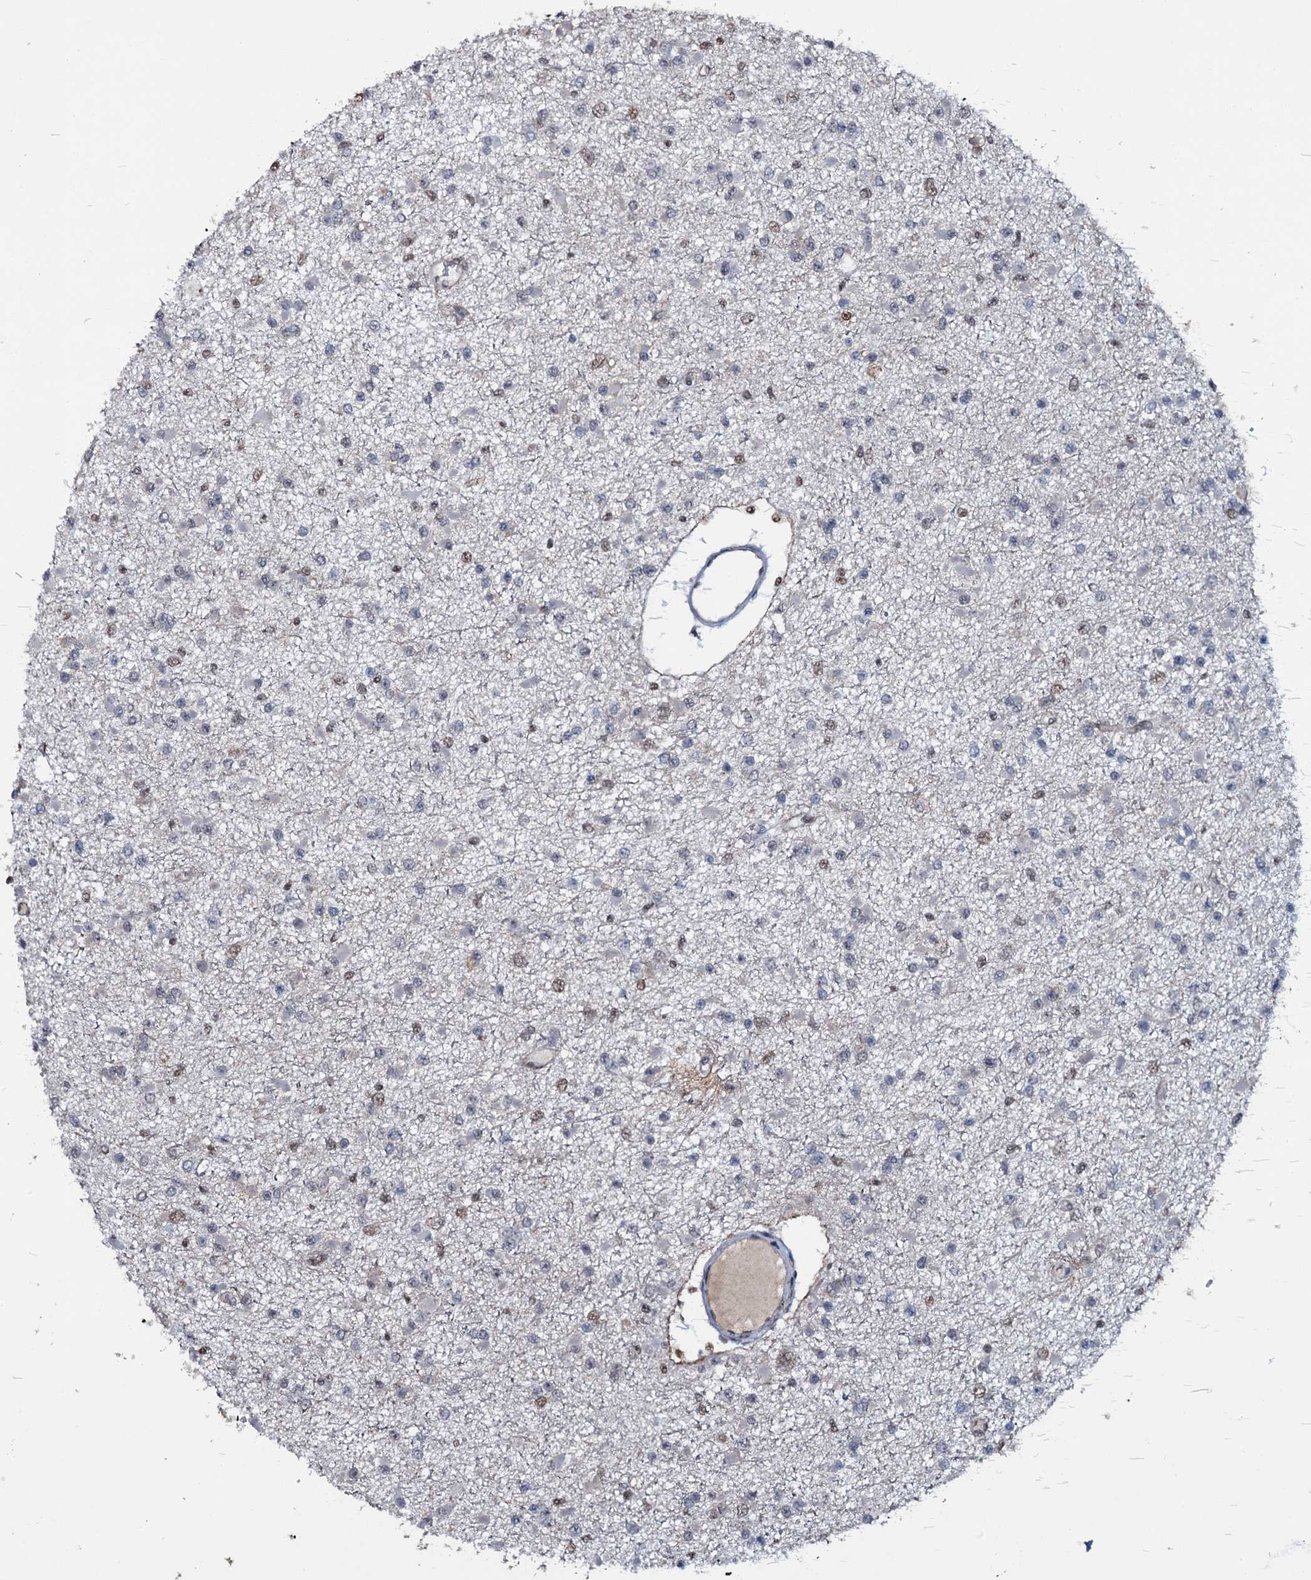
{"staining": {"intensity": "weak", "quantity": "<25%", "location": "nuclear"}, "tissue": "glioma", "cell_type": "Tumor cells", "image_type": "cancer", "snomed": [{"axis": "morphology", "description": "Glioma, malignant, Low grade"}, {"axis": "topography", "description": "Brain"}], "caption": "A photomicrograph of low-grade glioma (malignant) stained for a protein shows no brown staining in tumor cells.", "gene": "SH2D4B", "patient": {"sex": "female", "age": 22}}